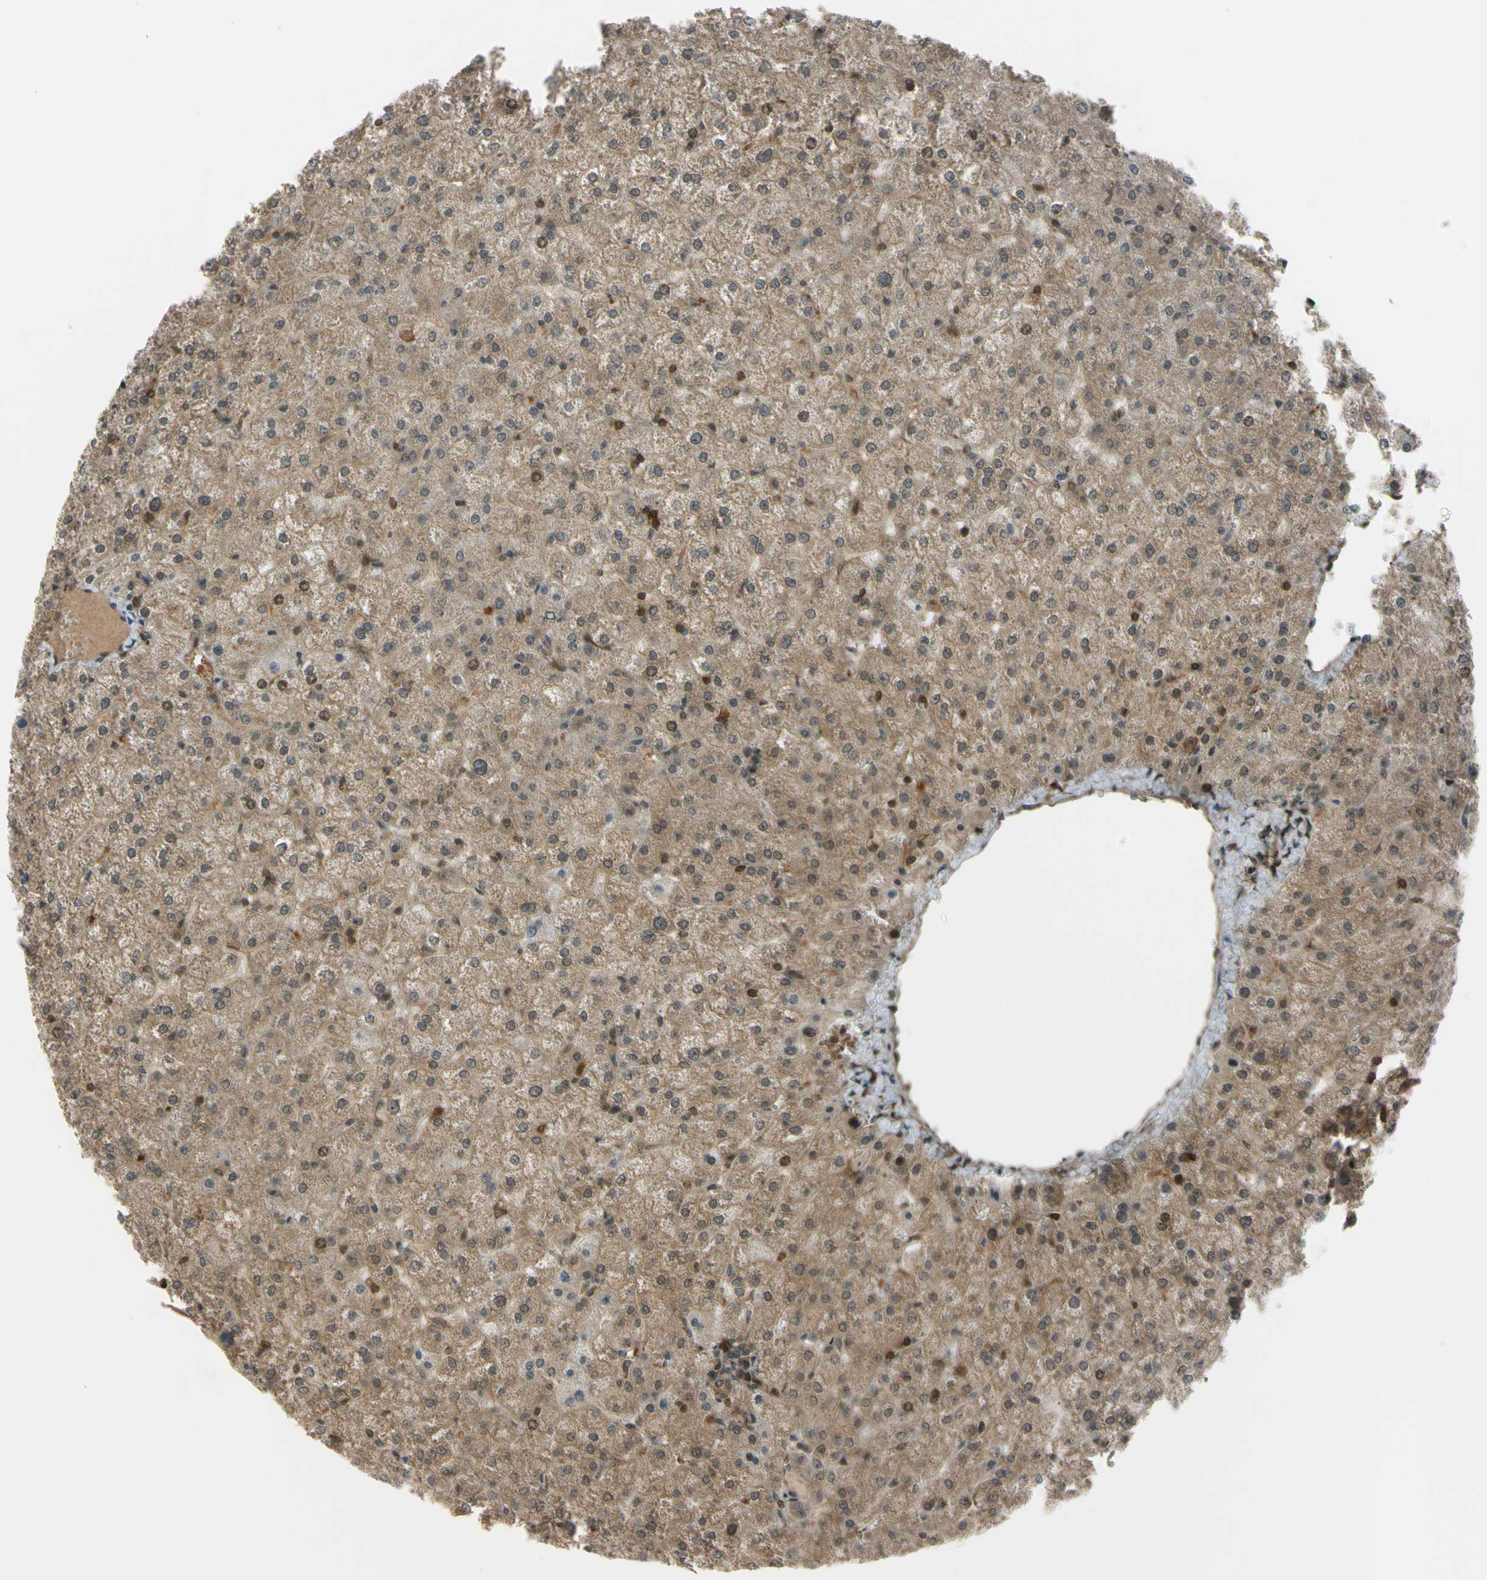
{"staining": {"intensity": "moderate", "quantity": ">75%", "location": "cytoplasmic/membranous"}, "tissue": "liver", "cell_type": "Cholangiocytes", "image_type": "normal", "snomed": [{"axis": "morphology", "description": "Normal tissue, NOS"}, {"axis": "topography", "description": "Liver"}], "caption": "Immunohistochemistry (IHC) micrograph of unremarkable liver stained for a protein (brown), which shows medium levels of moderate cytoplasmic/membranous staining in about >75% of cholangiocytes.", "gene": "FLII", "patient": {"sex": "female", "age": 32}}